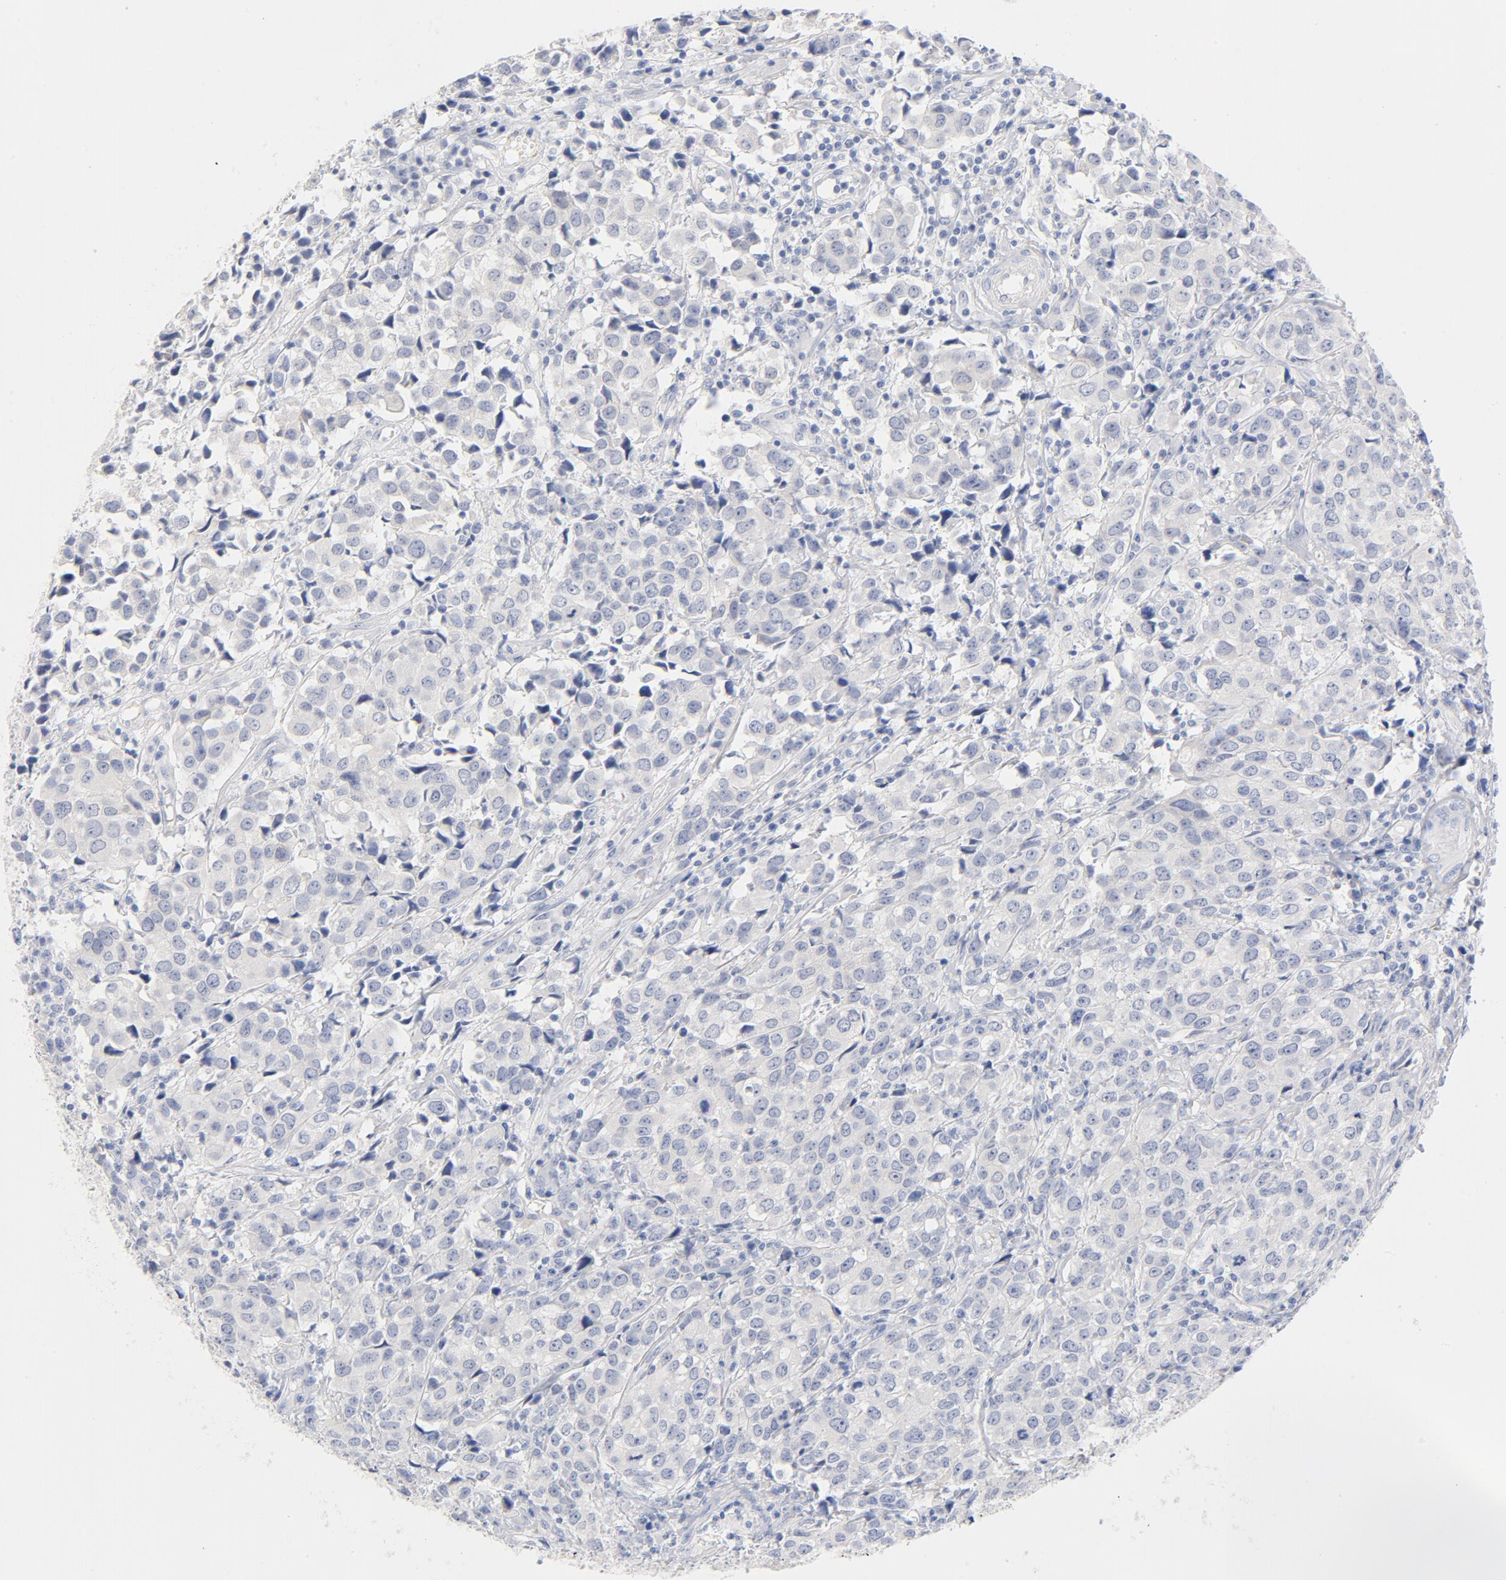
{"staining": {"intensity": "negative", "quantity": "none", "location": "none"}, "tissue": "urothelial cancer", "cell_type": "Tumor cells", "image_type": "cancer", "snomed": [{"axis": "morphology", "description": "Urothelial carcinoma, High grade"}, {"axis": "topography", "description": "Urinary bladder"}], "caption": "Tumor cells are negative for brown protein staining in high-grade urothelial carcinoma.", "gene": "HOMER1", "patient": {"sex": "female", "age": 75}}